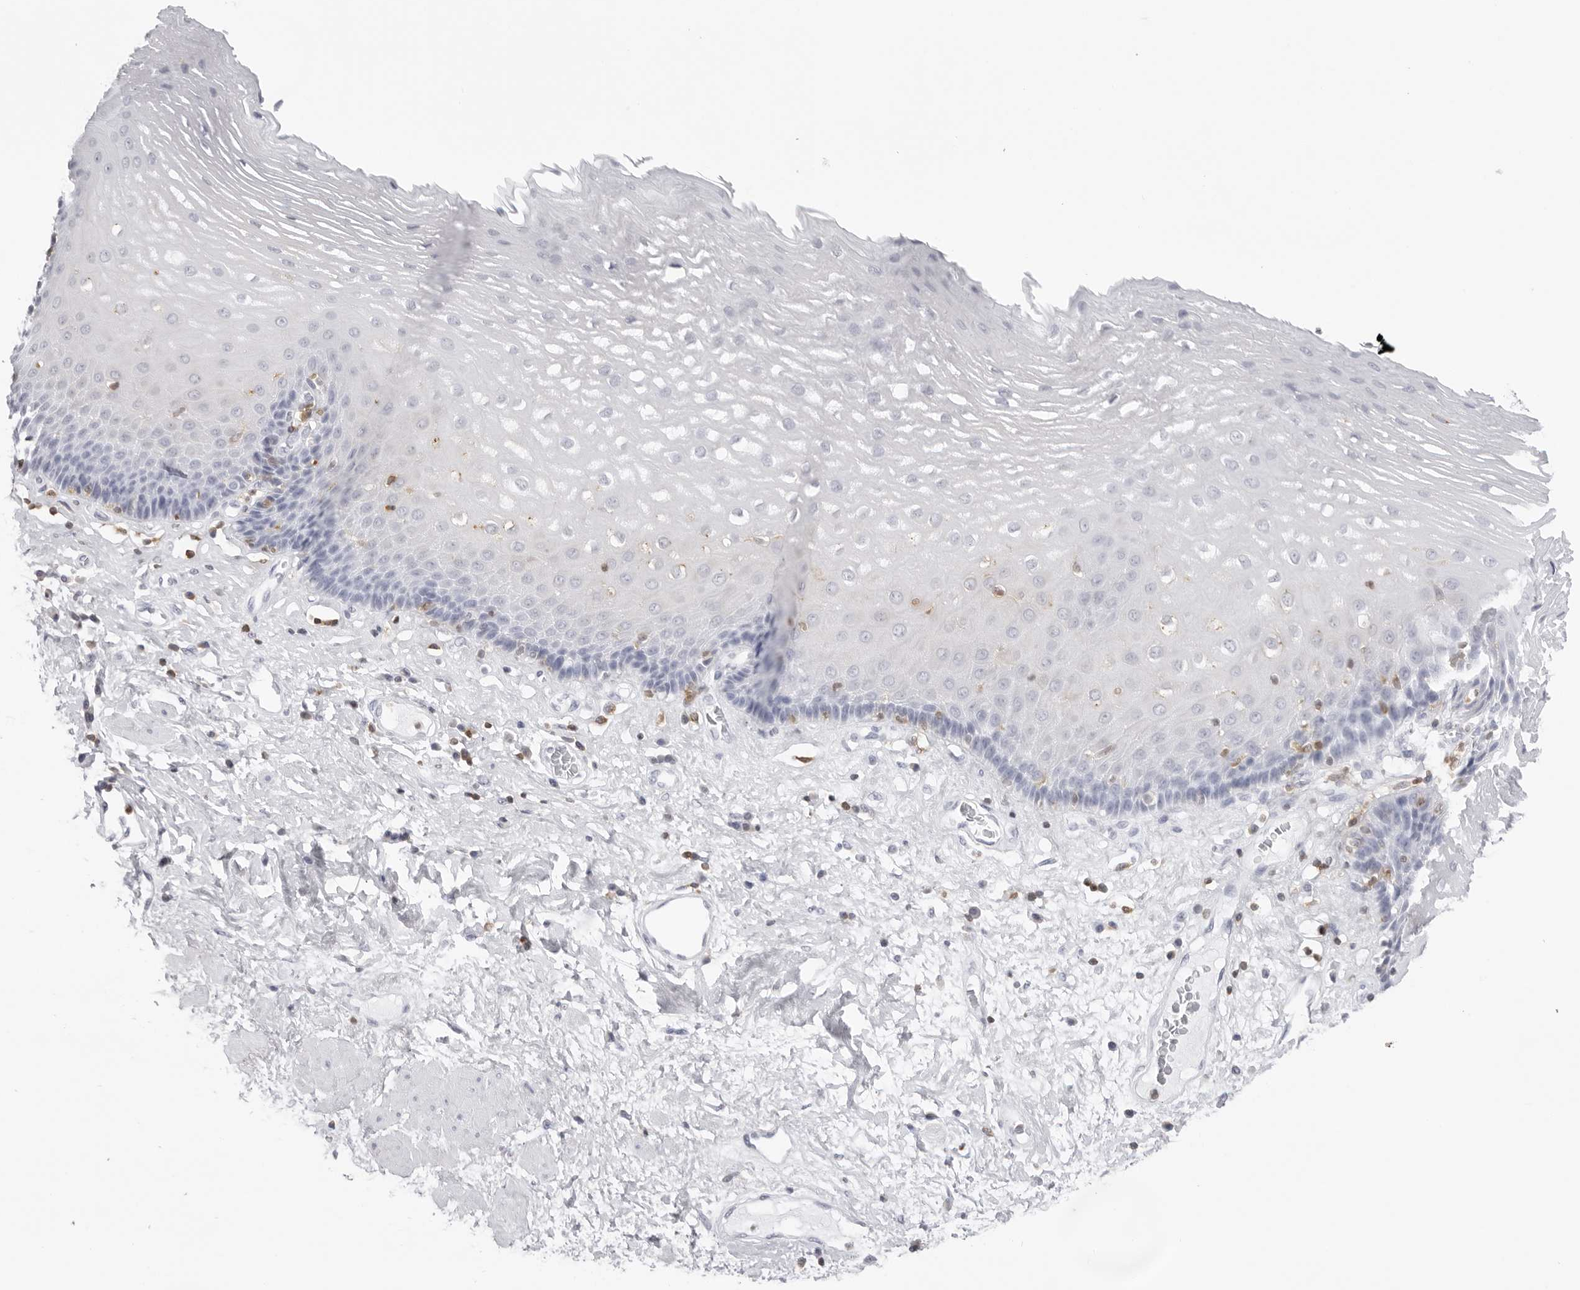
{"staining": {"intensity": "negative", "quantity": "none", "location": "none"}, "tissue": "esophagus", "cell_type": "Squamous epithelial cells", "image_type": "normal", "snomed": [{"axis": "morphology", "description": "Normal tissue, NOS"}, {"axis": "morphology", "description": "Adenocarcinoma, NOS"}, {"axis": "topography", "description": "Esophagus"}], "caption": "This is a micrograph of IHC staining of unremarkable esophagus, which shows no staining in squamous epithelial cells.", "gene": "FMNL1", "patient": {"sex": "male", "age": 62}}